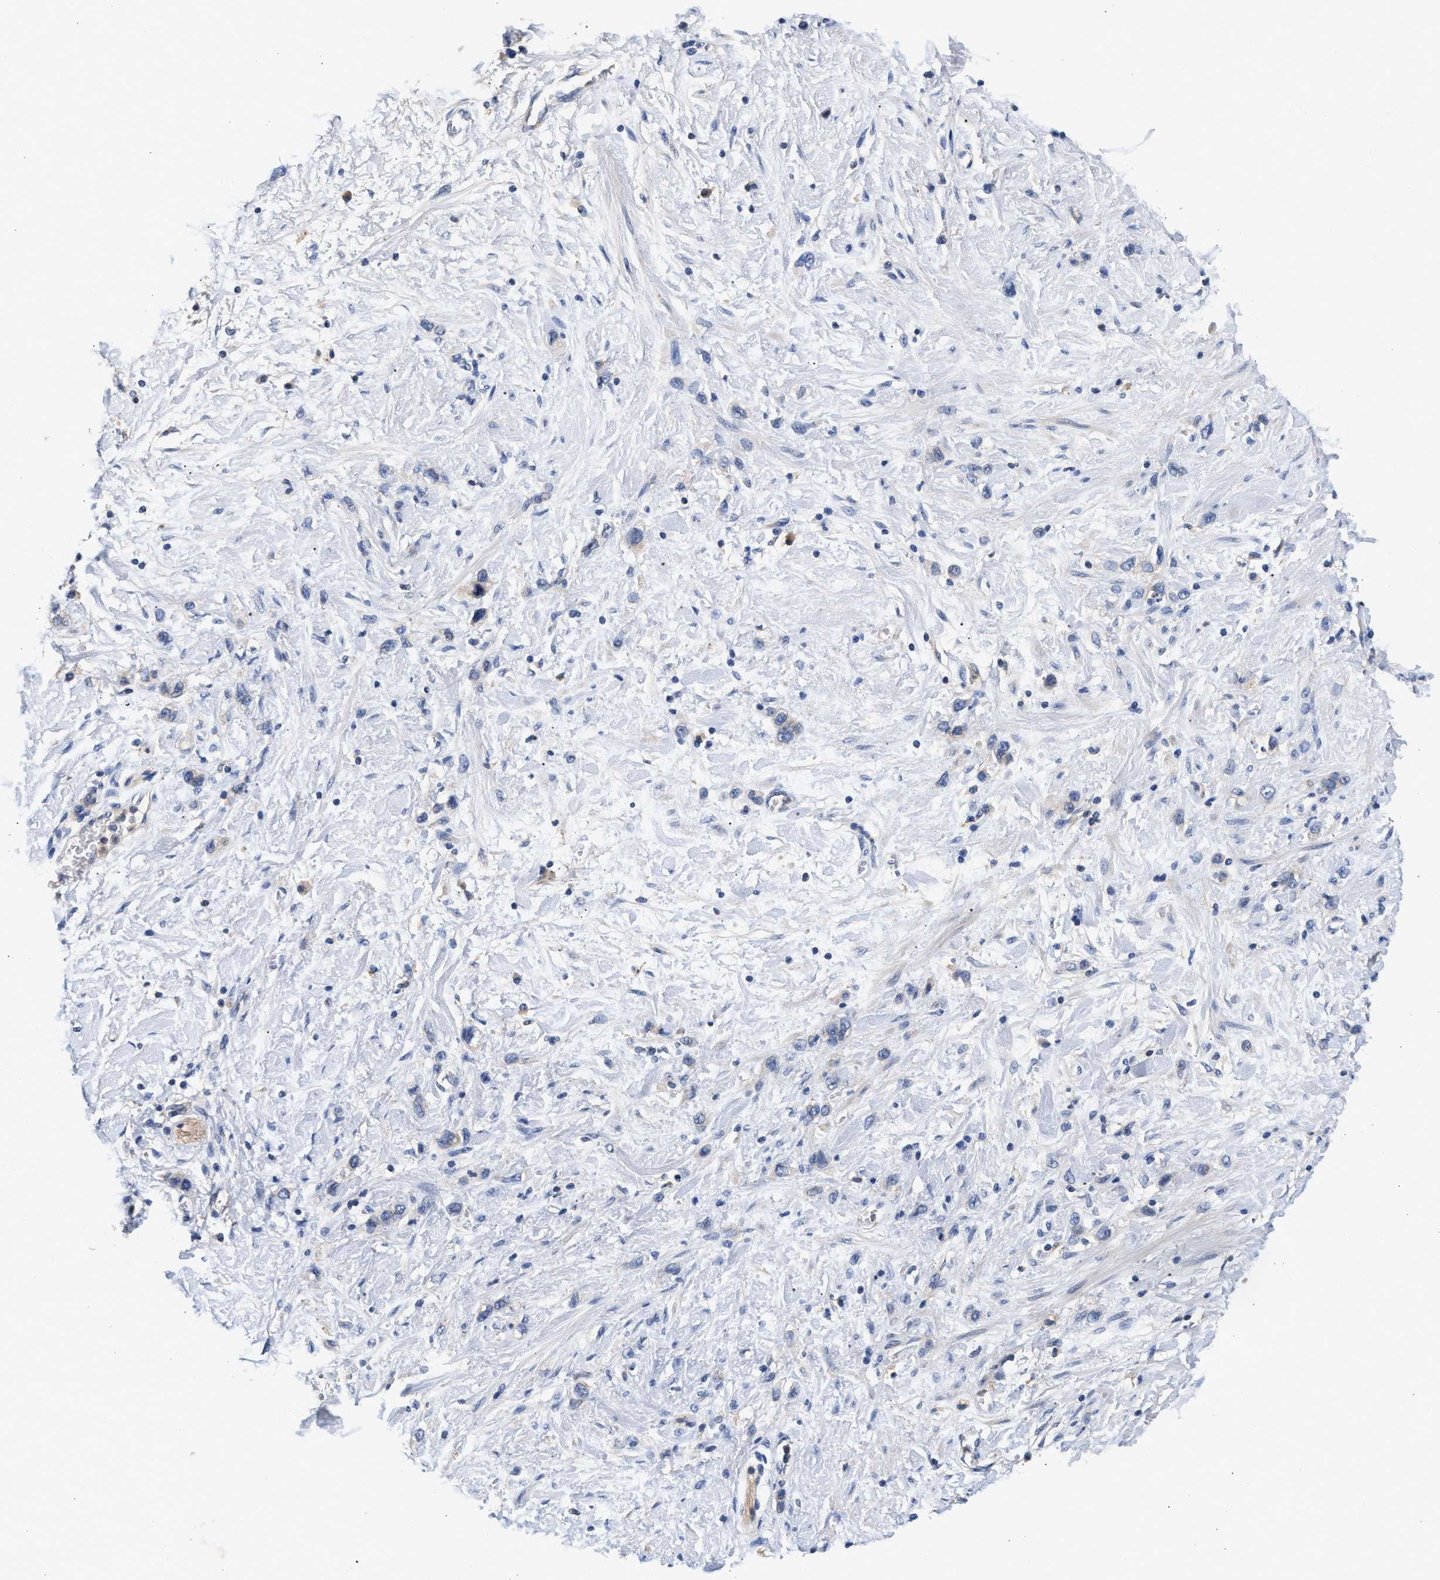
{"staining": {"intensity": "negative", "quantity": "none", "location": "none"}, "tissue": "stomach cancer", "cell_type": "Tumor cells", "image_type": "cancer", "snomed": [{"axis": "morphology", "description": "Adenocarcinoma, NOS"}, {"axis": "morphology", "description": "Adenocarcinoma, High grade"}, {"axis": "topography", "description": "Stomach, upper"}, {"axis": "topography", "description": "Stomach, lower"}], "caption": "DAB (3,3'-diaminobenzidine) immunohistochemical staining of stomach cancer (adenocarcinoma) shows no significant positivity in tumor cells.", "gene": "GNAI3", "patient": {"sex": "female", "age": 65}}